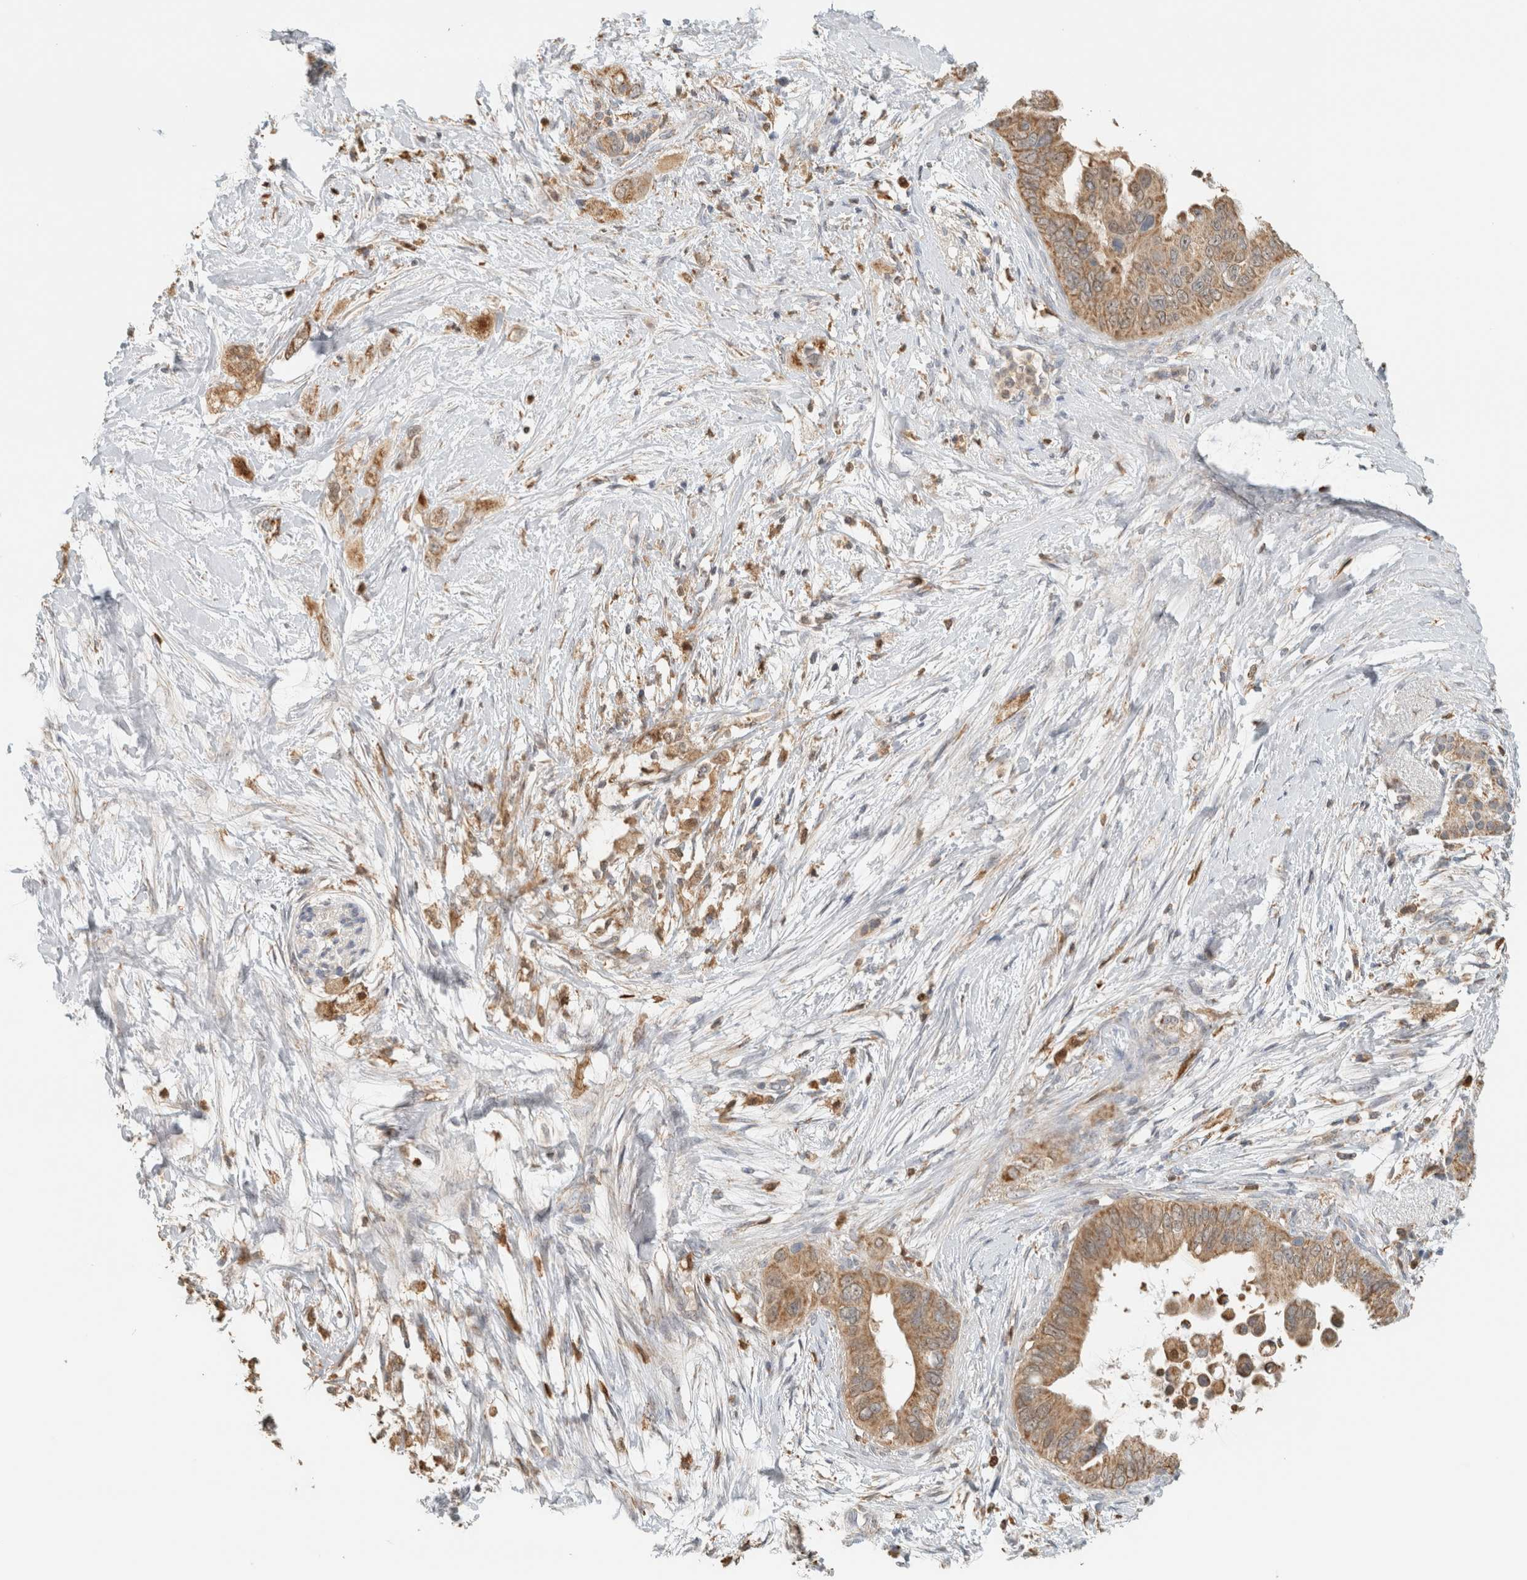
{"staining": {"intensity": "moderate", "quantity": ">75%", "location": "cytoplasmic/membranous"}, "tissue": "pancreatic cancer", "cell_type": "Tumor cells", "image_type": "cancer", "snomed": [{"axis": "morphology", "description": "Adenocarcinoma, NOS"}, {"axis": "topography", "description": "Pancreas"}], "caption": "Brown immunohistochemical staining in pancreatic cancer (adenocarcinoma) shows moderate cytoplasmic/membranous expression in approximately >75% of tumor cells.", "gene": "CAPG", "patient": {"sex": "female", "age": 56}}